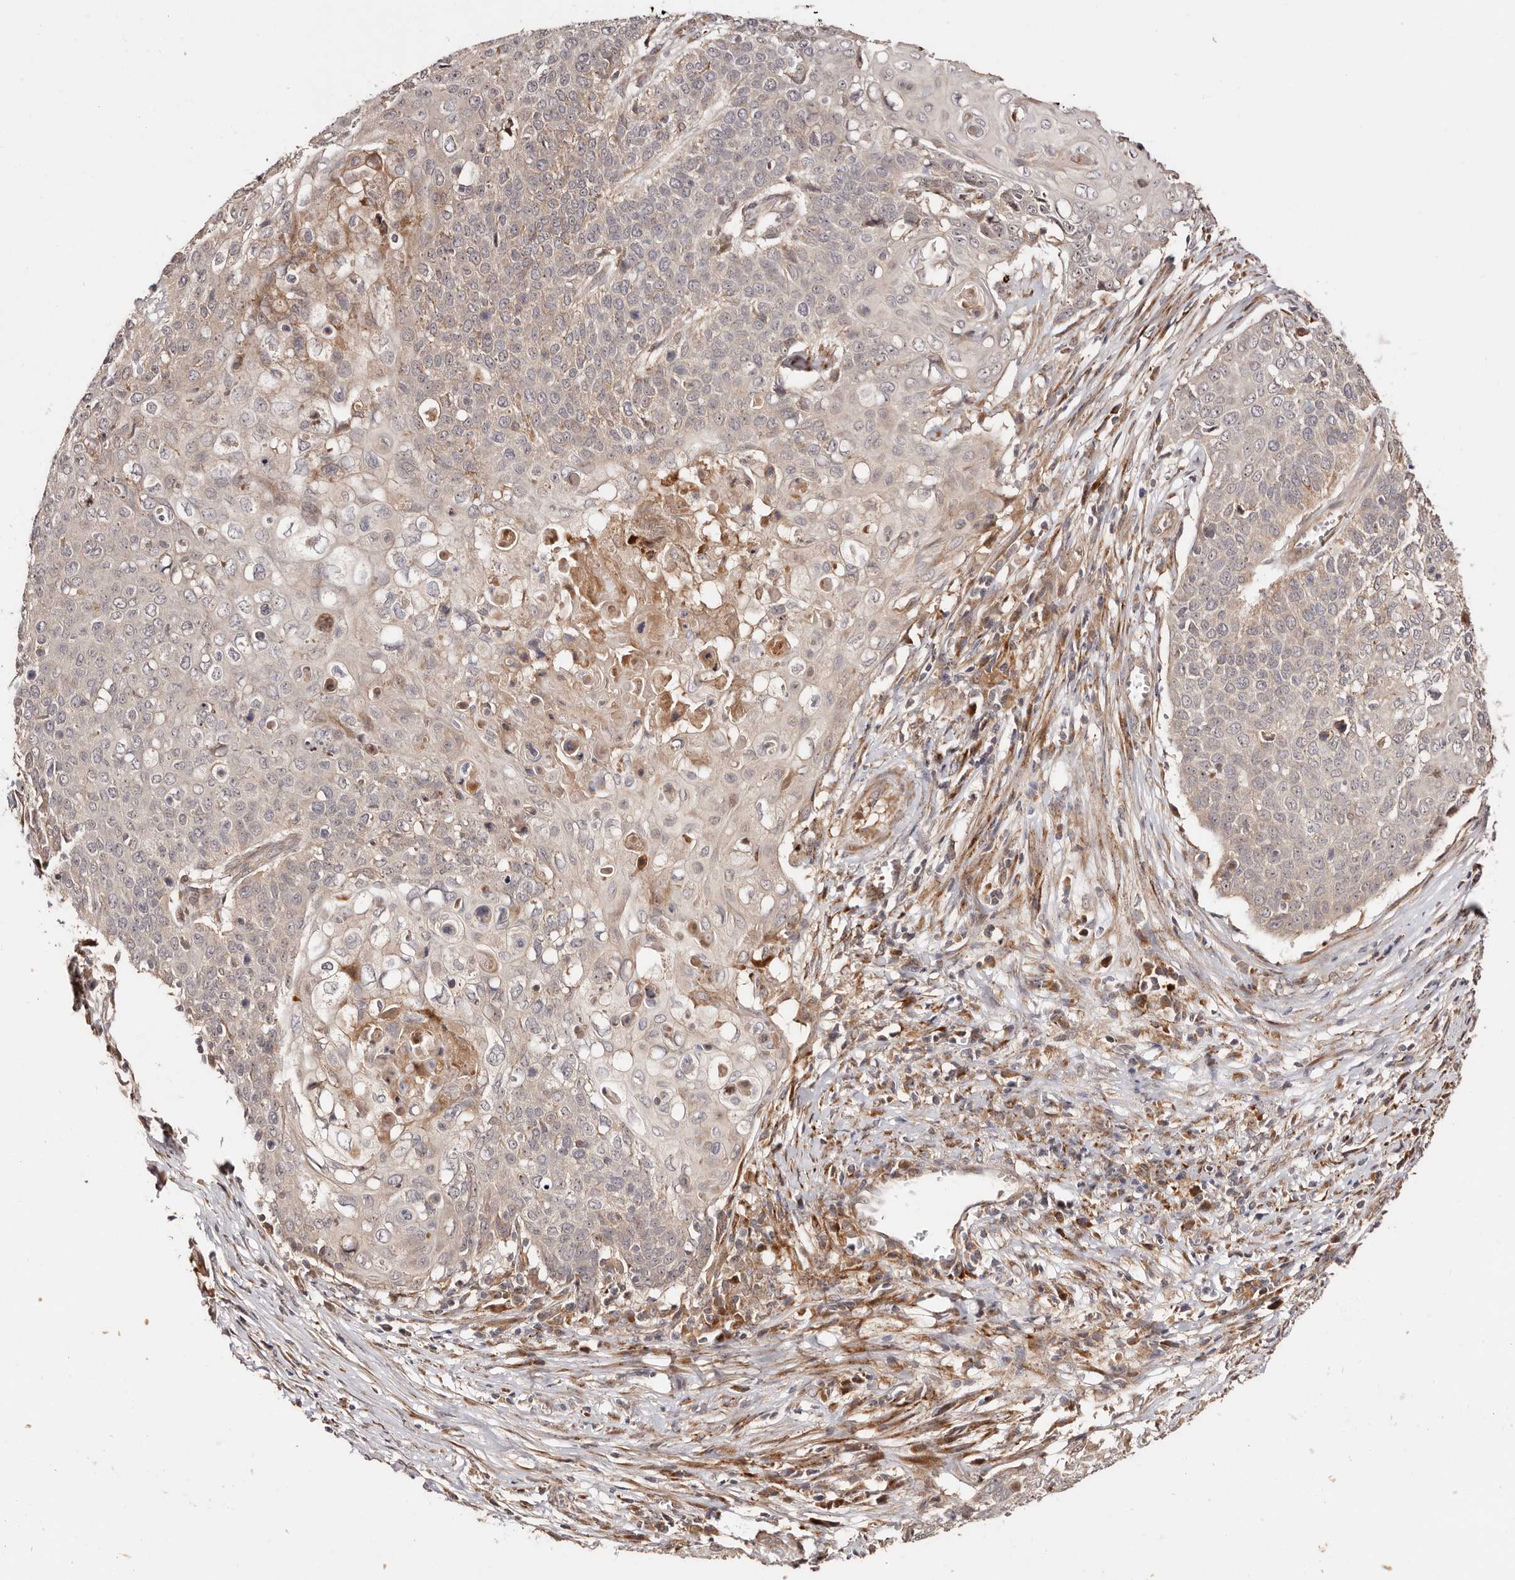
{"staining": {"intensity": "weak", "quantity": "<25%", "location": "cytoplasmic/membranous"}, "tissue": "cervical cancer", "cell_type": "Tumor cells", "image_type": "cancer", "snomed": [{"axis": "morphology", "description": "Squamous cell carcinoma, NOS"}, {"axis": "topography", "description": "Cervix"}], "caption": "High power microscopy image of an immunohistochemistry (IHC) image of cervical cancer, revealing no significant staining in tumor cells.", "gene": "PTPN22", "patient": {"sex": "female", "age": 39}}